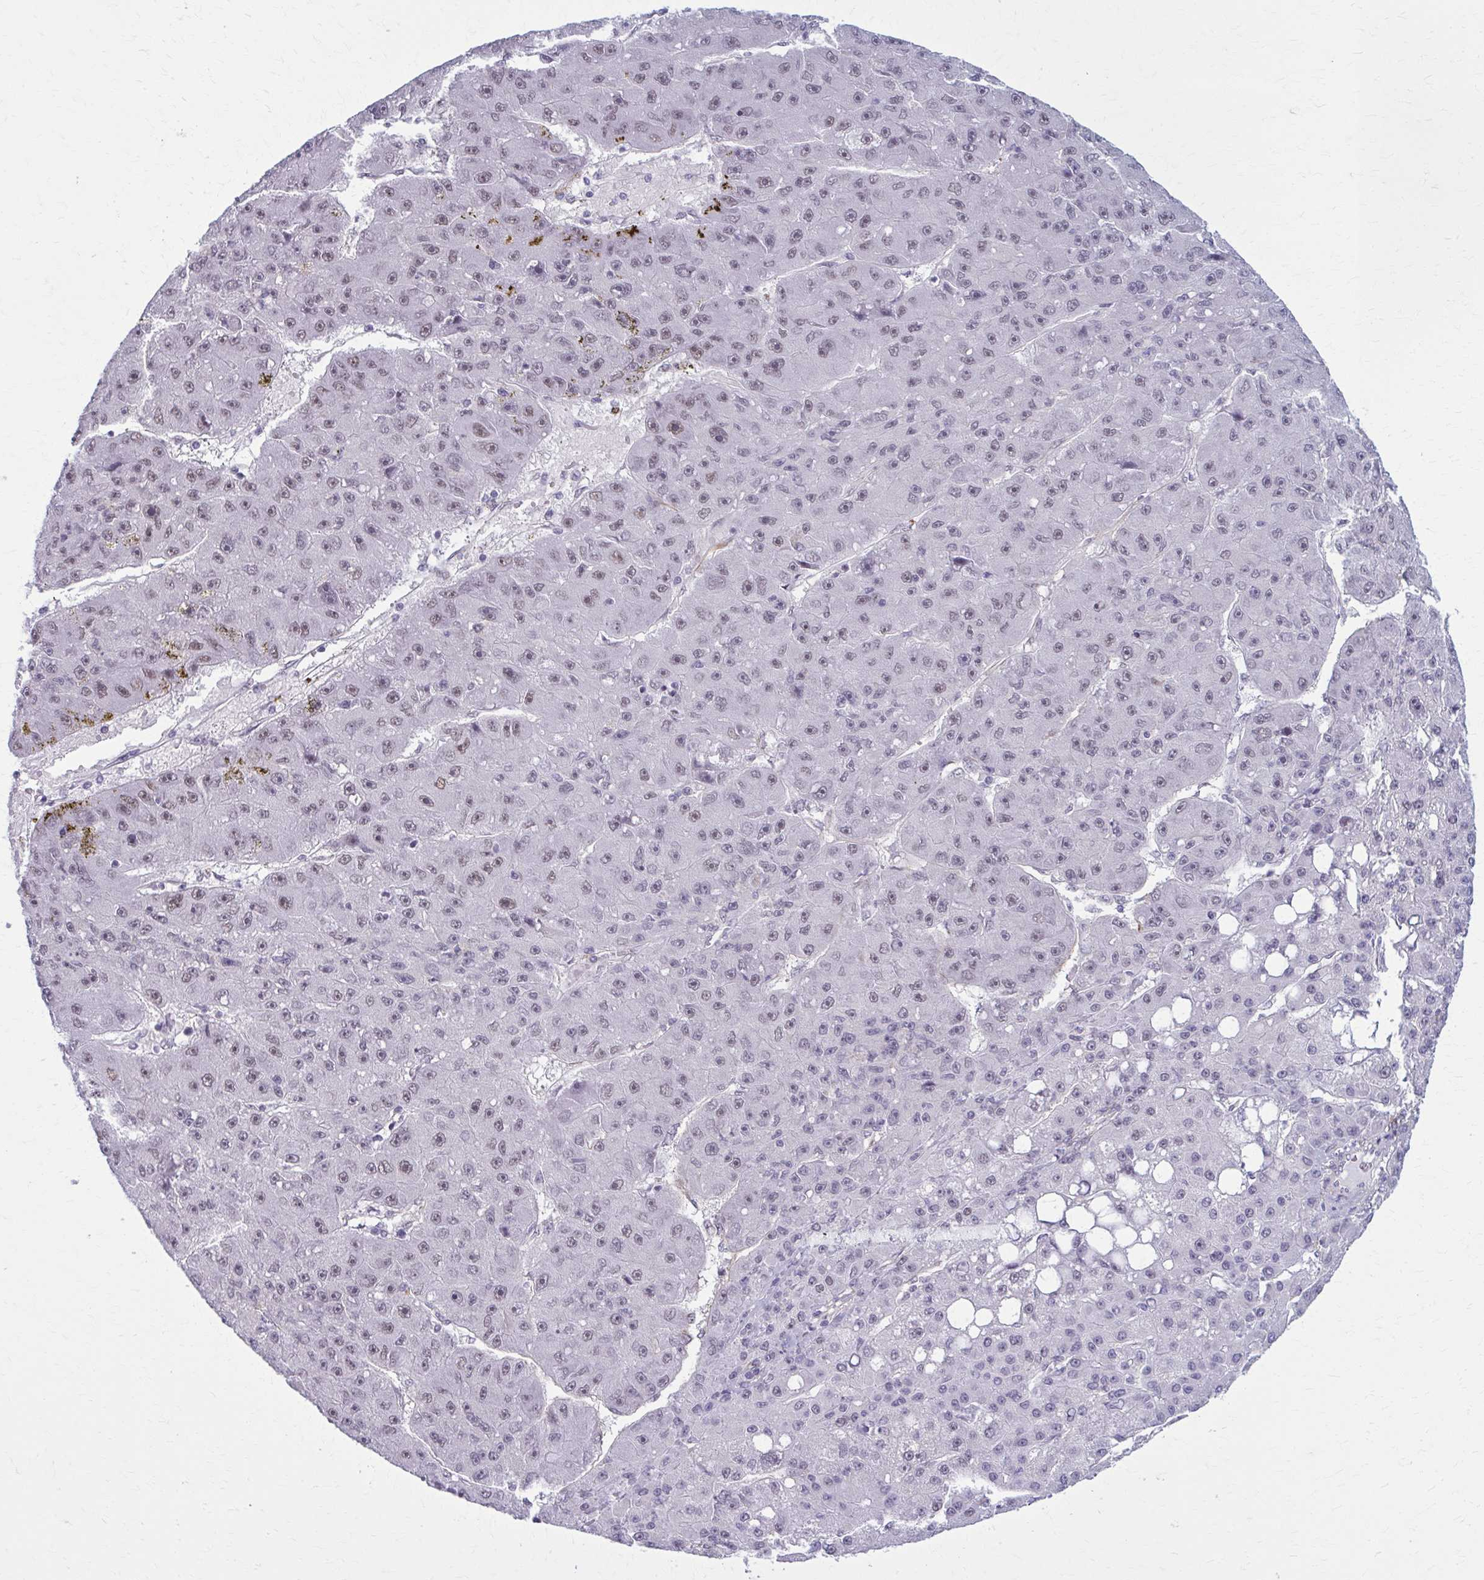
{"staining": {"intensity": "weak", "quantity": "<25%", "location": "nuclear"}, "tissue": "liver cancer", "cell_type": "Tumor cells", "image_type": "cancer", "snomed": [{"axis": "morphology", "description": "Carcinoma, Hepatocellular, NOS"}, {"axis": "topography", "description": "Liver"}], "caption": "IHC of human liver hepatocellular carcinoma reveals no expression in tumor cells.", "gene": "NUMBL", "patient": {"sex": "male", "age": 67}}